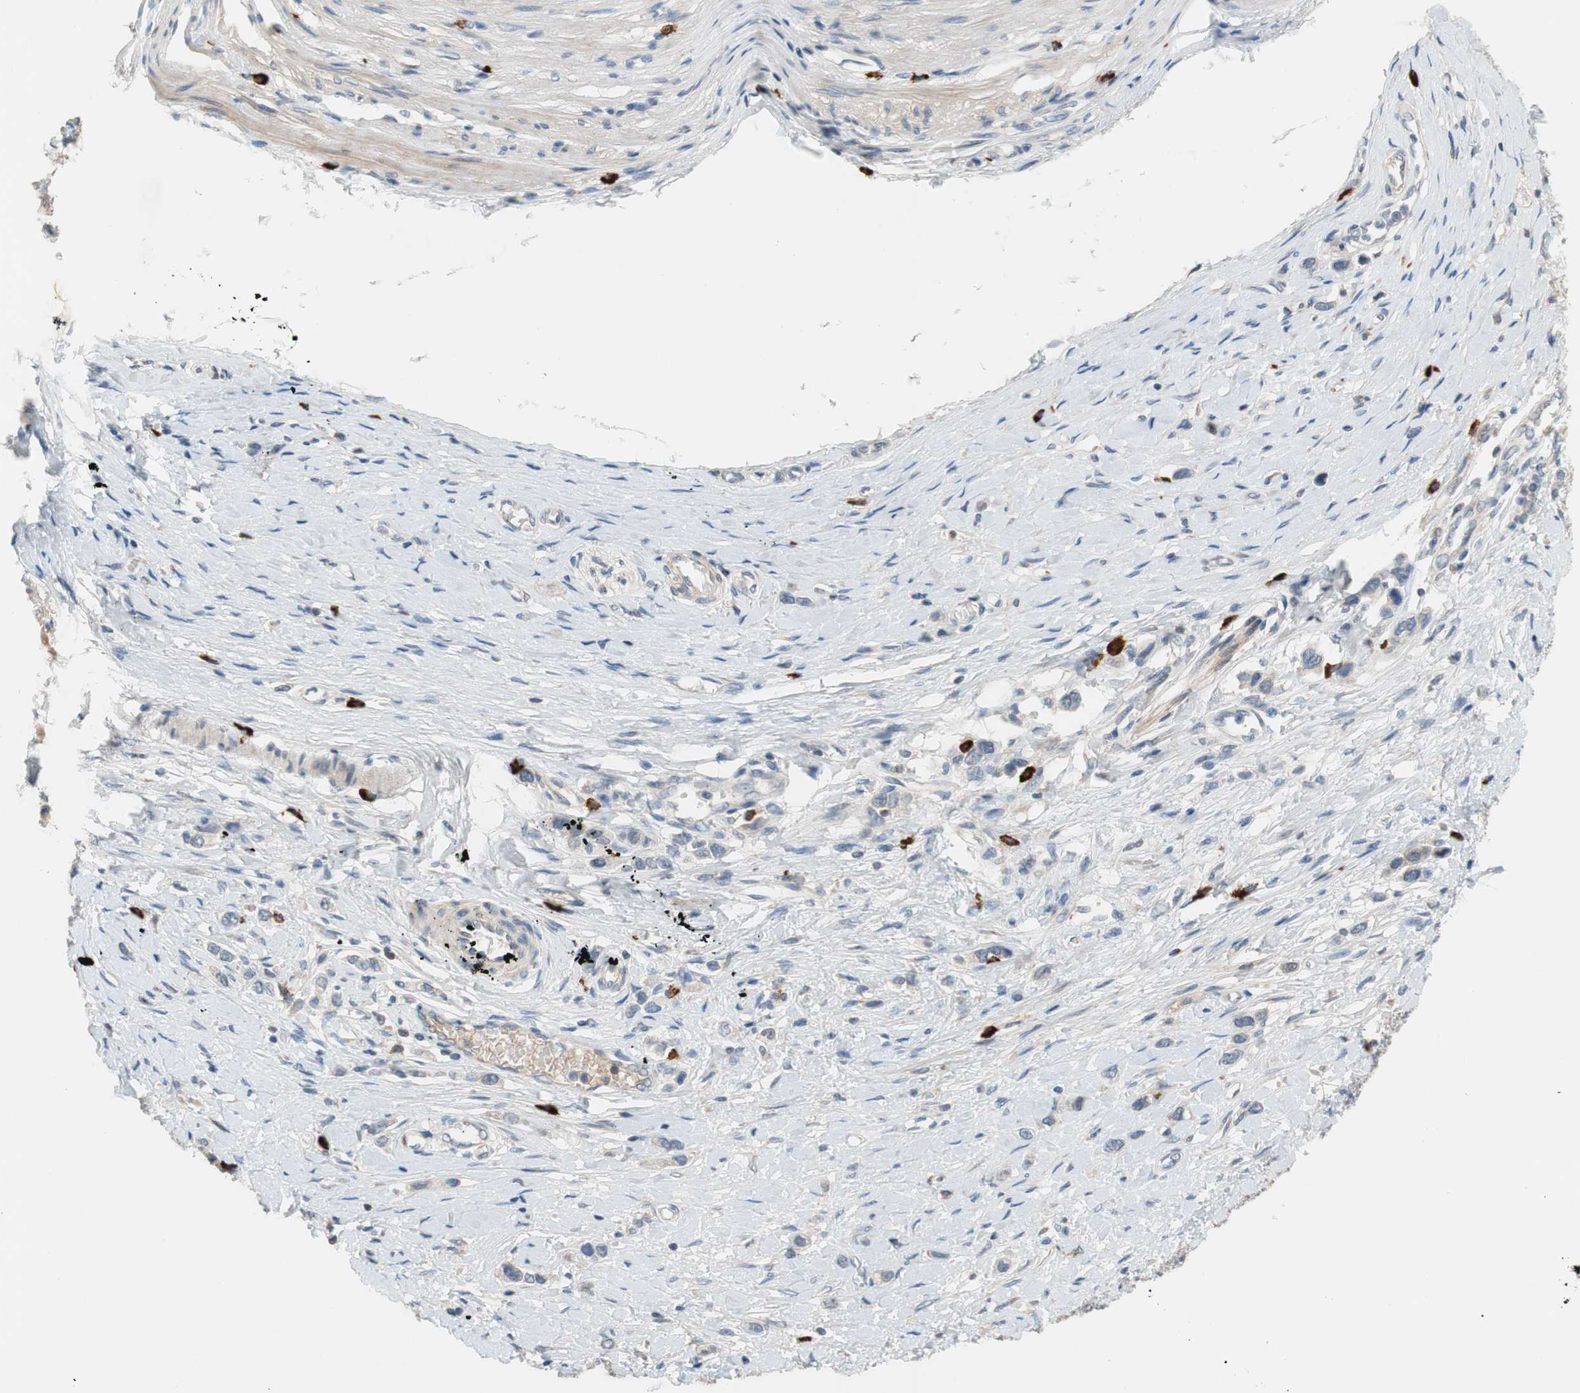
{"staining": {"intensity": "negative", "quantity": "none", "location": "none"}, "tissue": "stomach cancer", "cell_type": "Tumor cells", "image_type": "cancer", "snomed": [{"axis": "morphology", "description": "Normal tissue, NOS"}, {"axis": "morphology", "description": "Adenocarcinoma, NOS"}, {"axis": "topography", "description": "Stomach, upper"}, {"axis": "topography", "description": "Stomach"}], "caption": "The histopathology image shows no staining of tumor cells in stomach adenocarcinoma.", "gene": "COL12A1", "patient": {"sex": "female", "age": 65}}